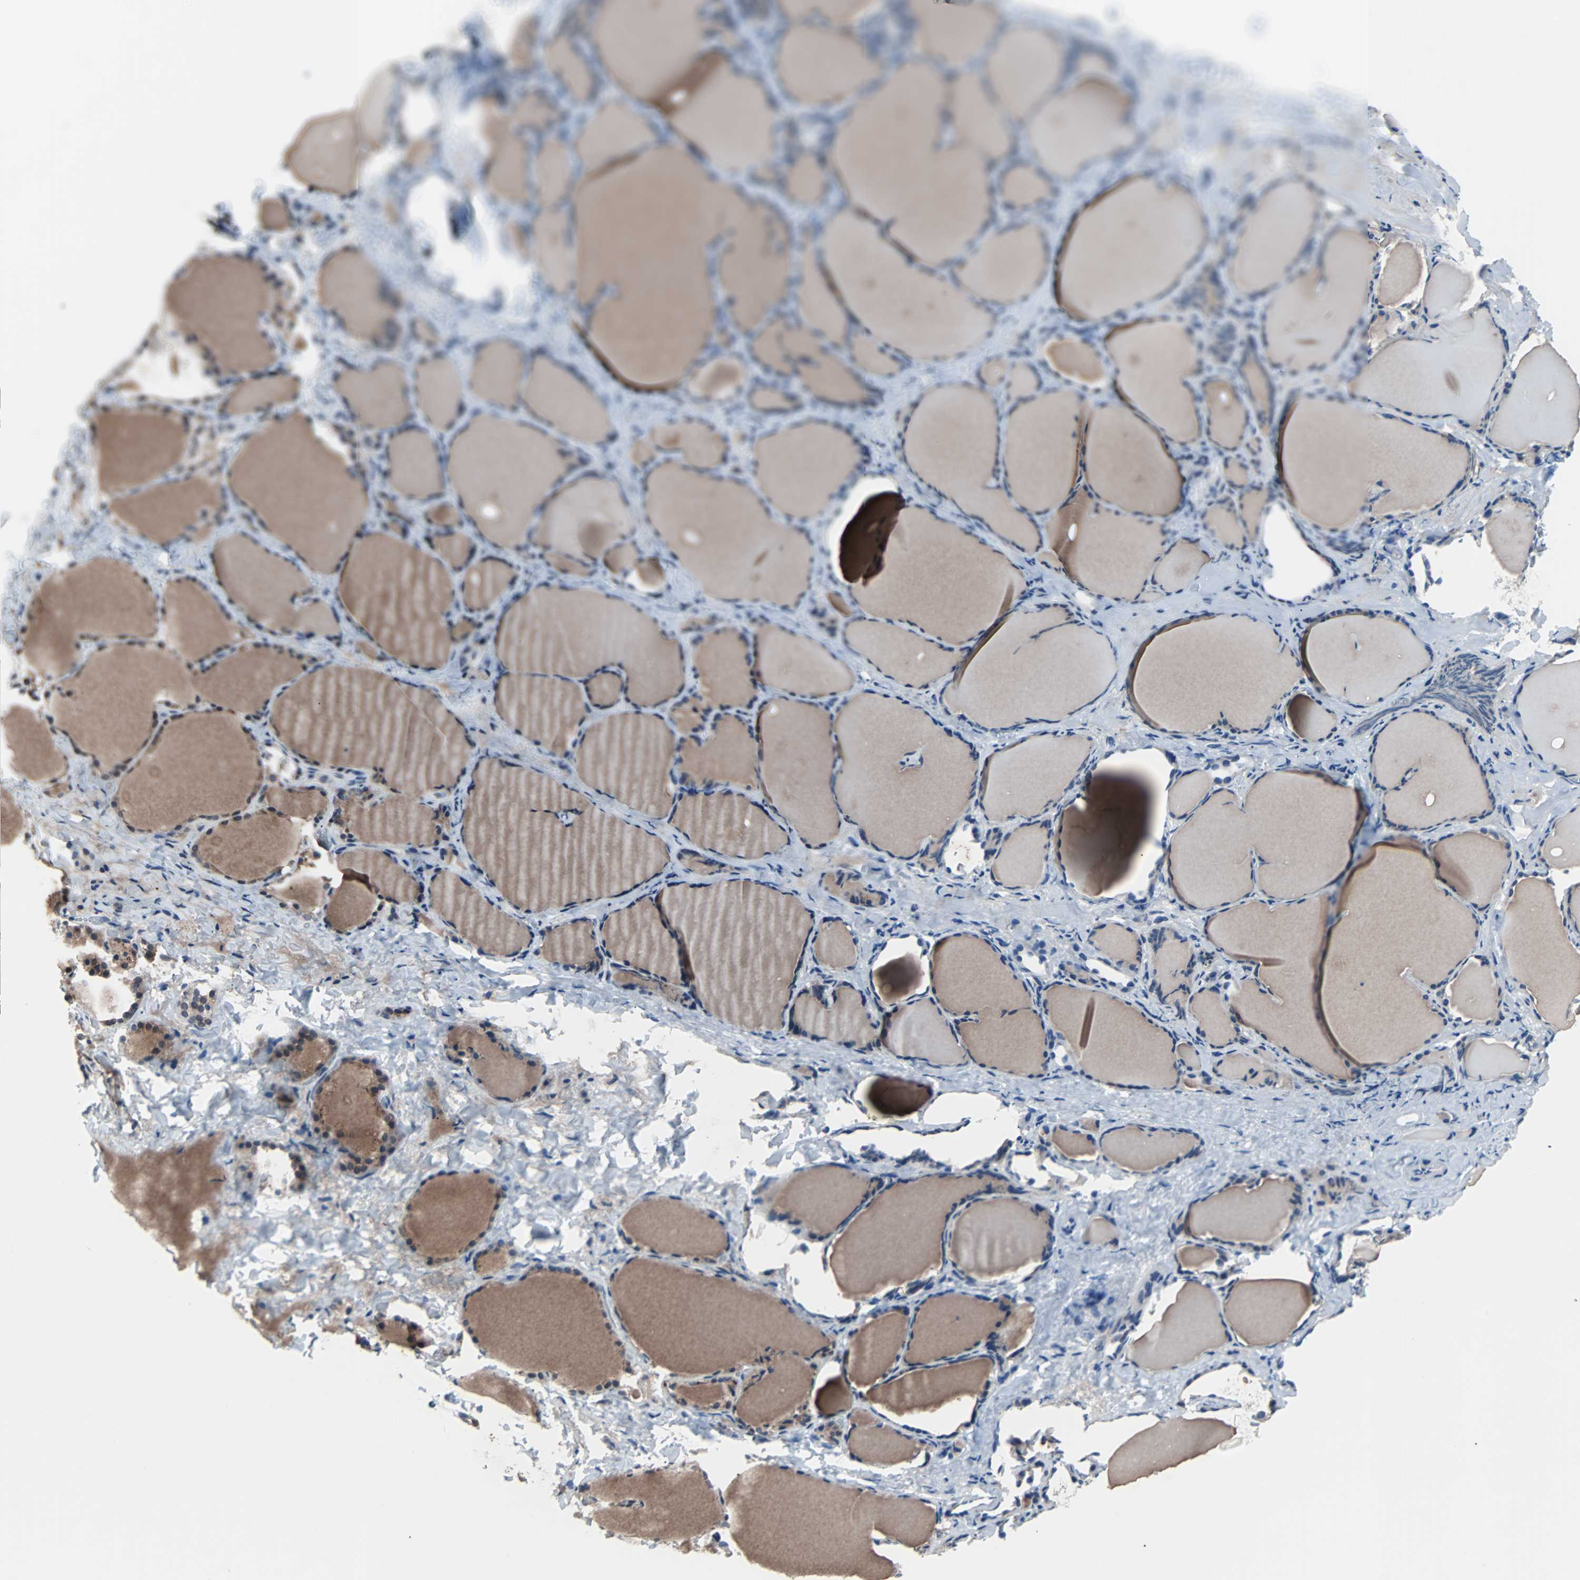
{"staining": {"intensity": "weak", "quantity": ">75%", "location": "cytoplasmic/membranous"}, "tissue": "thyroid gland", "cell_type": "Glandular cells", "image_type": "normal", "snomed": [{"axis": "morphology", "description": "Normal tissue, NOS"}, {"axis": "morphology", "description": "Papillary adenocarcinoma, NOS"}, {"axis": "topography", "description": "Thyroid gland"}], "caption": "DAB (3,3'-diaminobenzidine) immunohistochemical staining of normal human thyroid gland demonstrates weak cytoplasmic/membranous protein positivity in about >75% of glandular cells. The protein is stained brown, and the nuclei are stained in blue (DAB IHC with brightfield microscopy, high magnification).", "gene": "PAK1", "patient": {"sex": "female", "age": 30}}